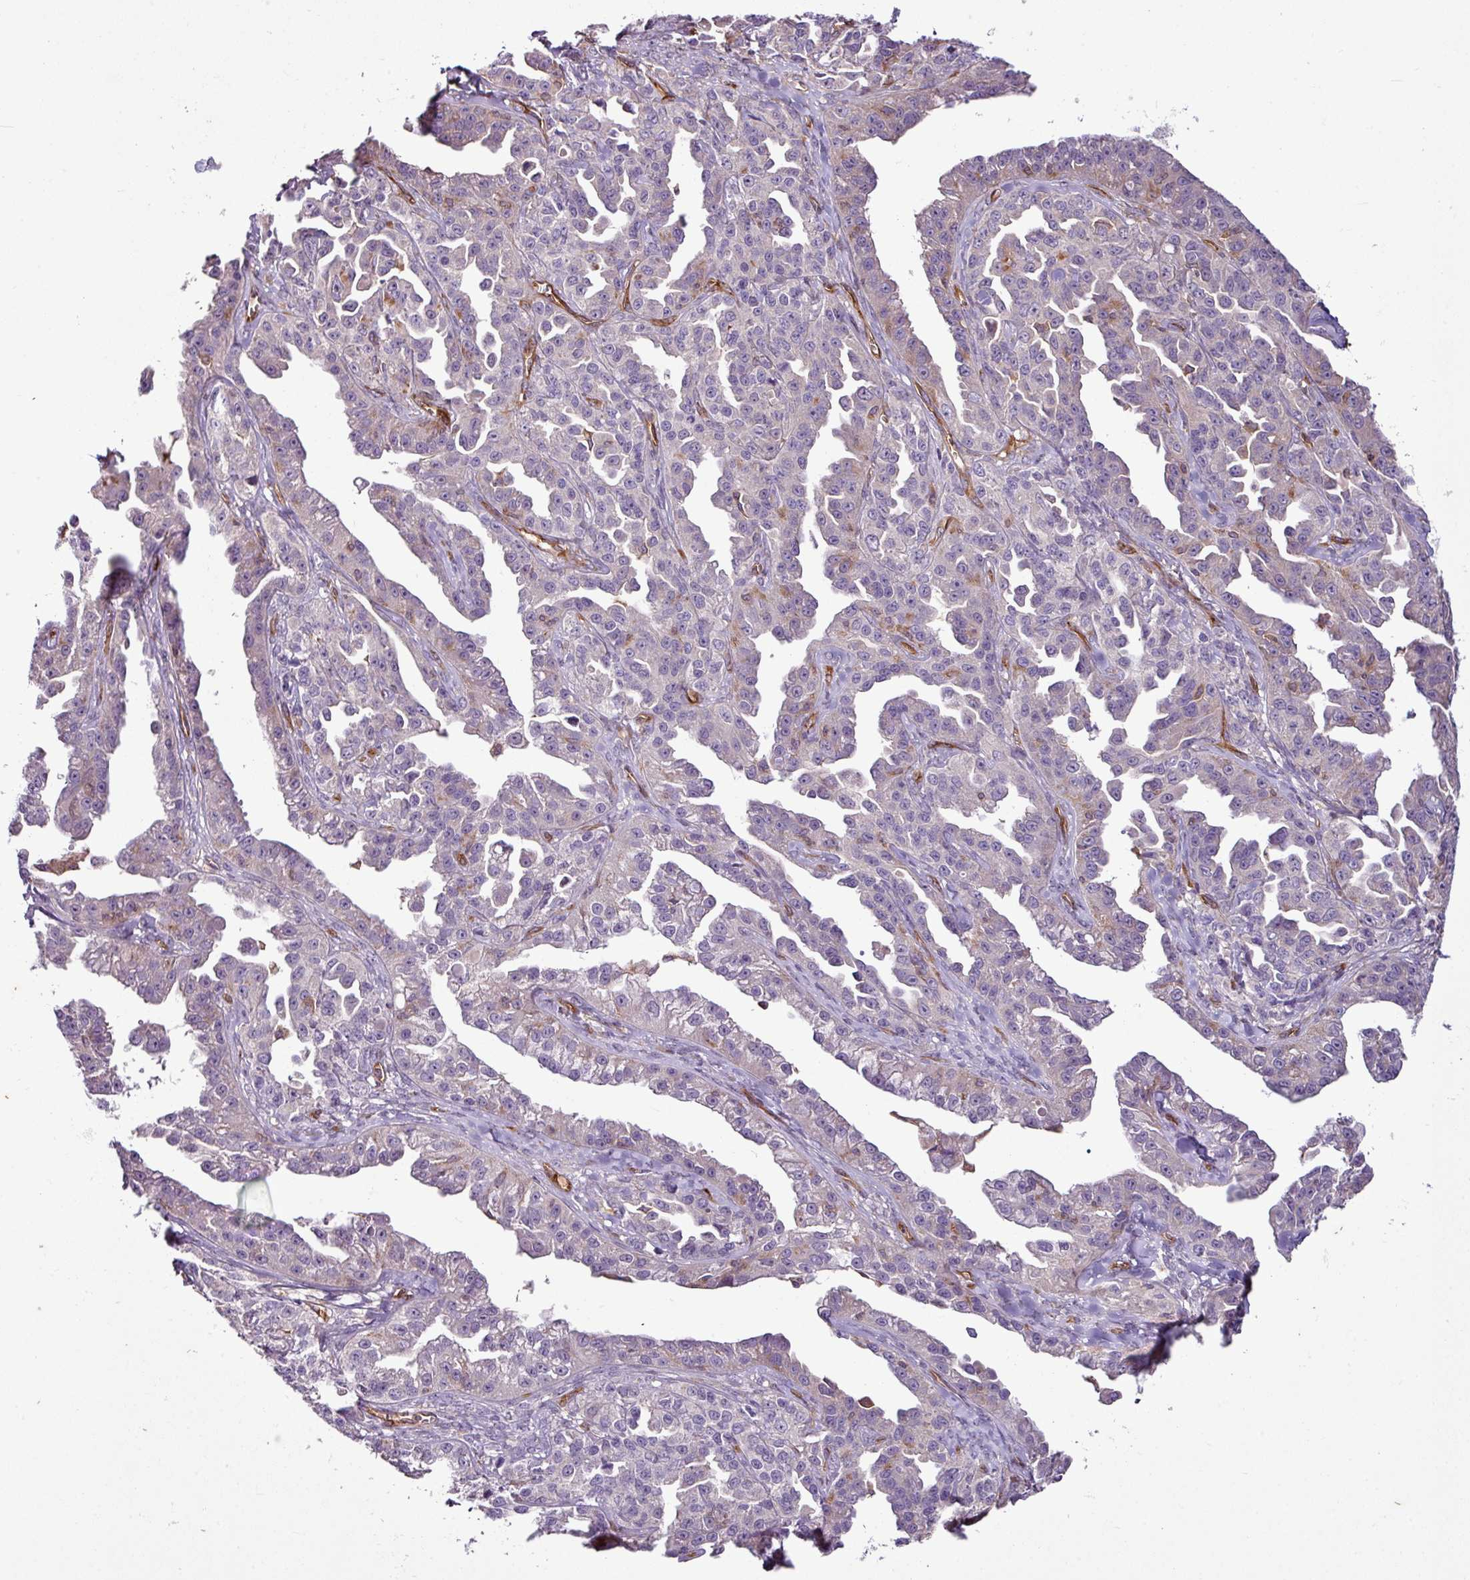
{"staining": {"intensity": "negative", "quantity": "none", "location": "none"}, "tissue": "ovarian cancer", "cell_type": "Tumor cells", "image_type": "cancer", "snomed": [{"axis": "morphology", "description": "Cystadenocarcinoma, serous, NOS"}, {"axis": "topography", "description": "Ovary"}], "caption": "Human ovarian cancer (serous cystadenocarcinoma) stained for a protein using immunohistochemistry (IHC) displays no staining in tumor cells.", "gene": "ZNF106", "patient": {"sex": "female", "age": 75}}